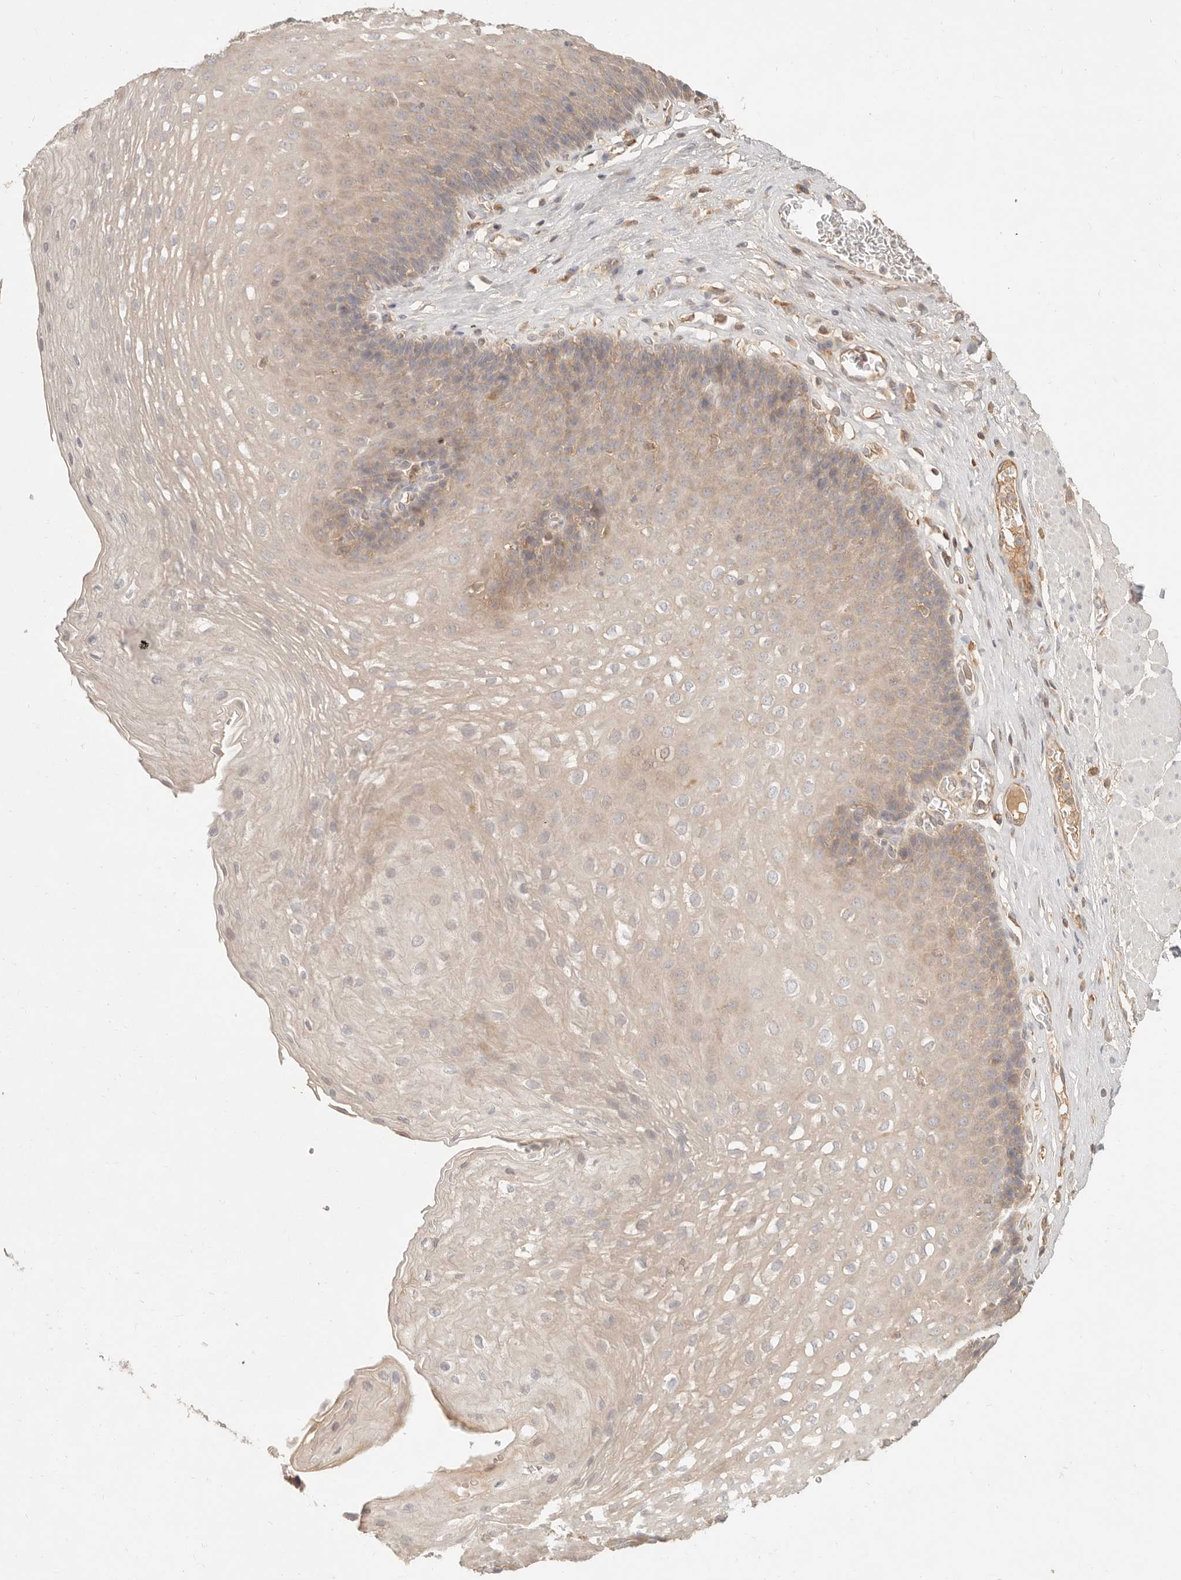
{"staining": {"intensity": "weak", "quantity": ">75%", "location": "cytoplasmic/membranous"}, "tissue": "esophagus", "cell_type": "Squamous epithelial cells", "image_type": "normal", "snomed": [{"axis": "morphology", "description": "Normal tissue, NOS"}, {"axis": "topography", "description": "Esophagus"}], "caption": "DAB immunohistochemical staining of normal human esophagus exhibits weak cytoplasmic/membranous protein positivity in about >75% of squamous epithelial cells. (Stains: DAB in brown, nuclei in blue, Microscopy: brightfield microscopy at high magnification).", "gene": "NECAP2", "patient": {"sex": "female", "age": 66}}